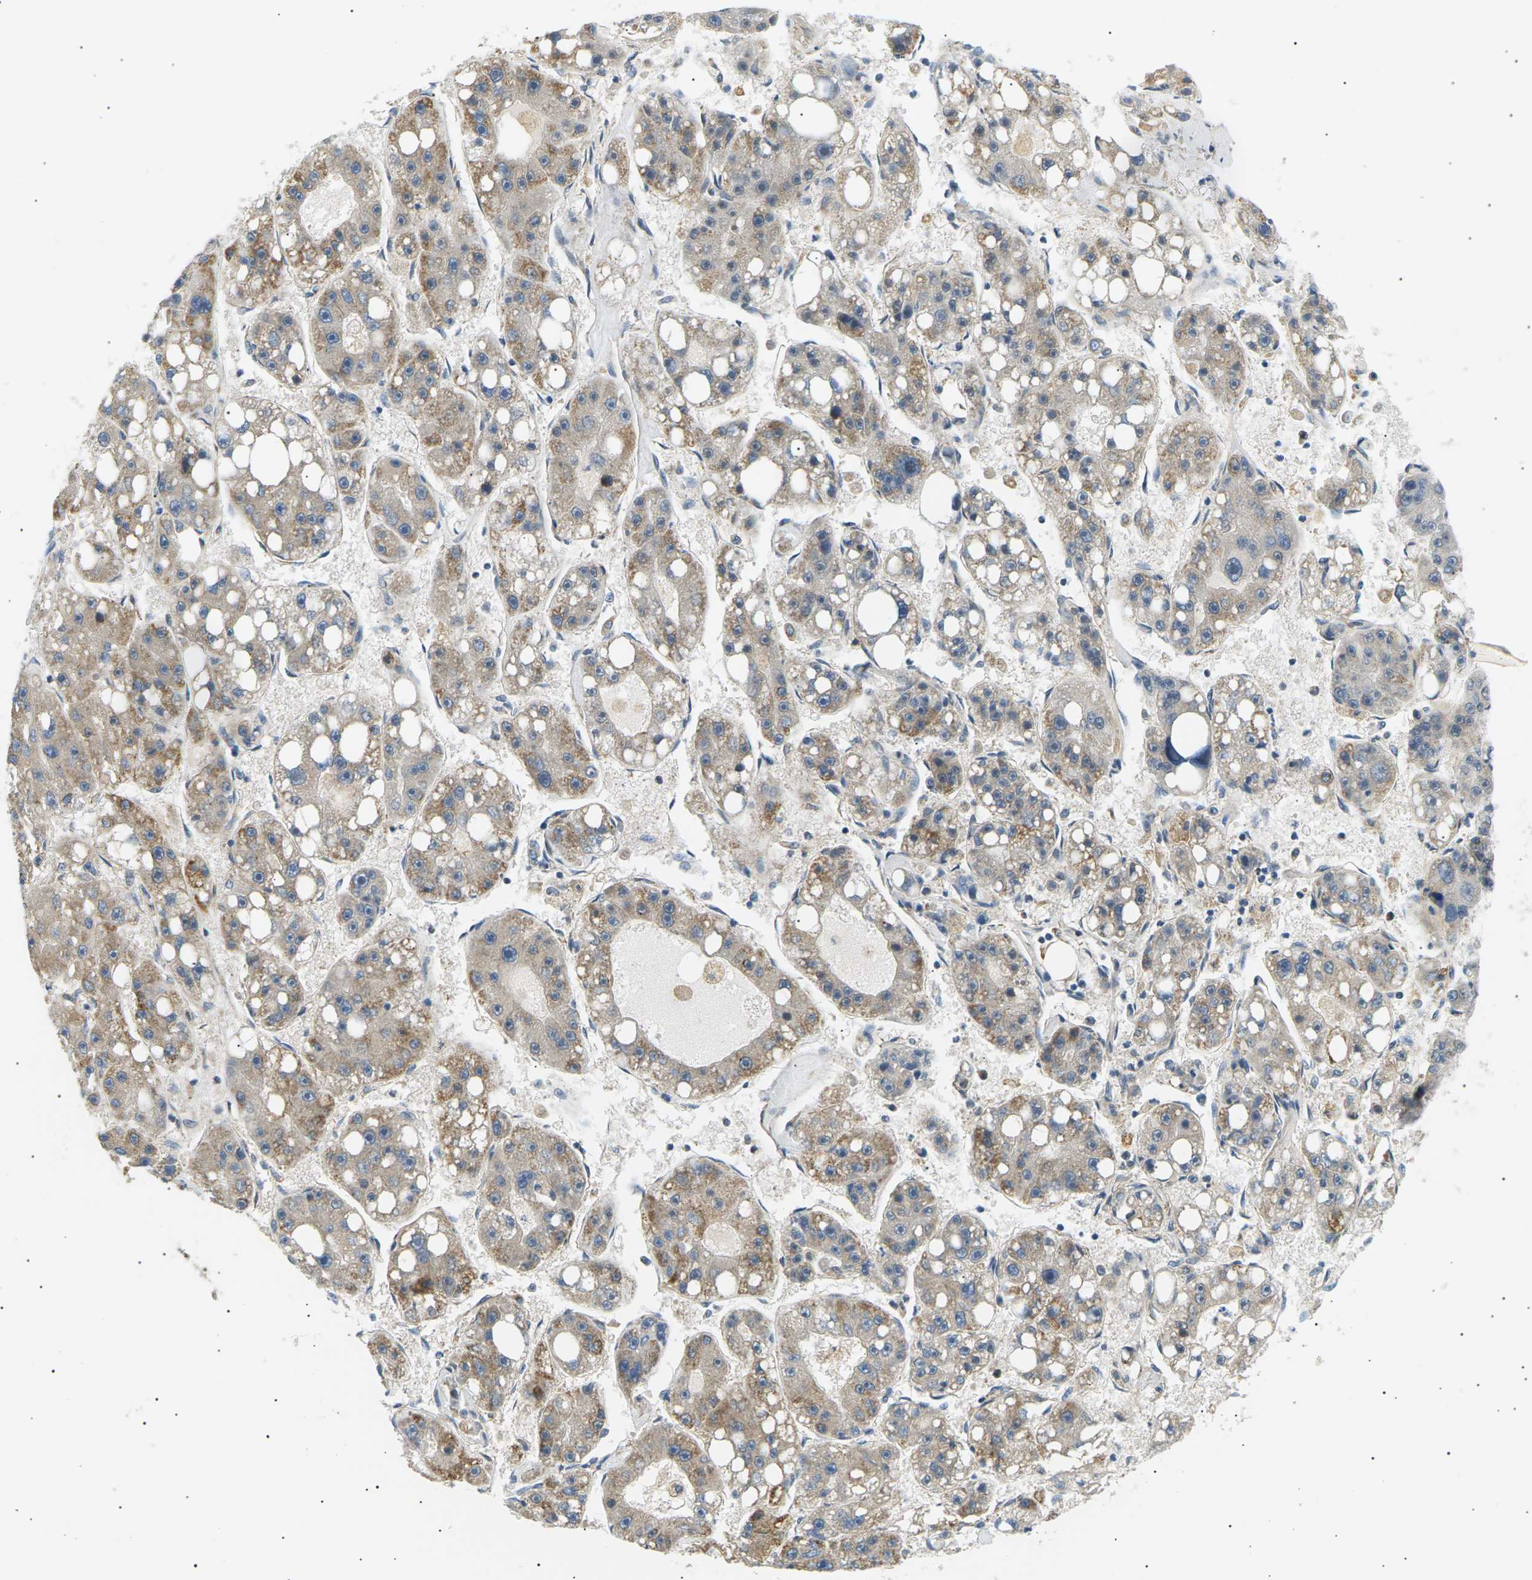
{"staining": {"intensity": "moderate", "quantity": "<25%", "location": "cytoplasmic/membranous"}, "tissue": "liver cancer", "cell_type": "Tumor cells", "image_type": "cancer", "snomed": [{"axis": "morphology", "description": "Carcinoma, Hepatocellular, NOS"}, {"axis": "topography", "description": "Liver"}], "caption": "Protein expression analysis of human hepatocellular carcinoma (liver) reveals moderate cytoplasmic/membranous expression in approximately <25% of tumor cells.", "gene": "TBC1D8", "patient": {"sex": "female", "age": 61}}